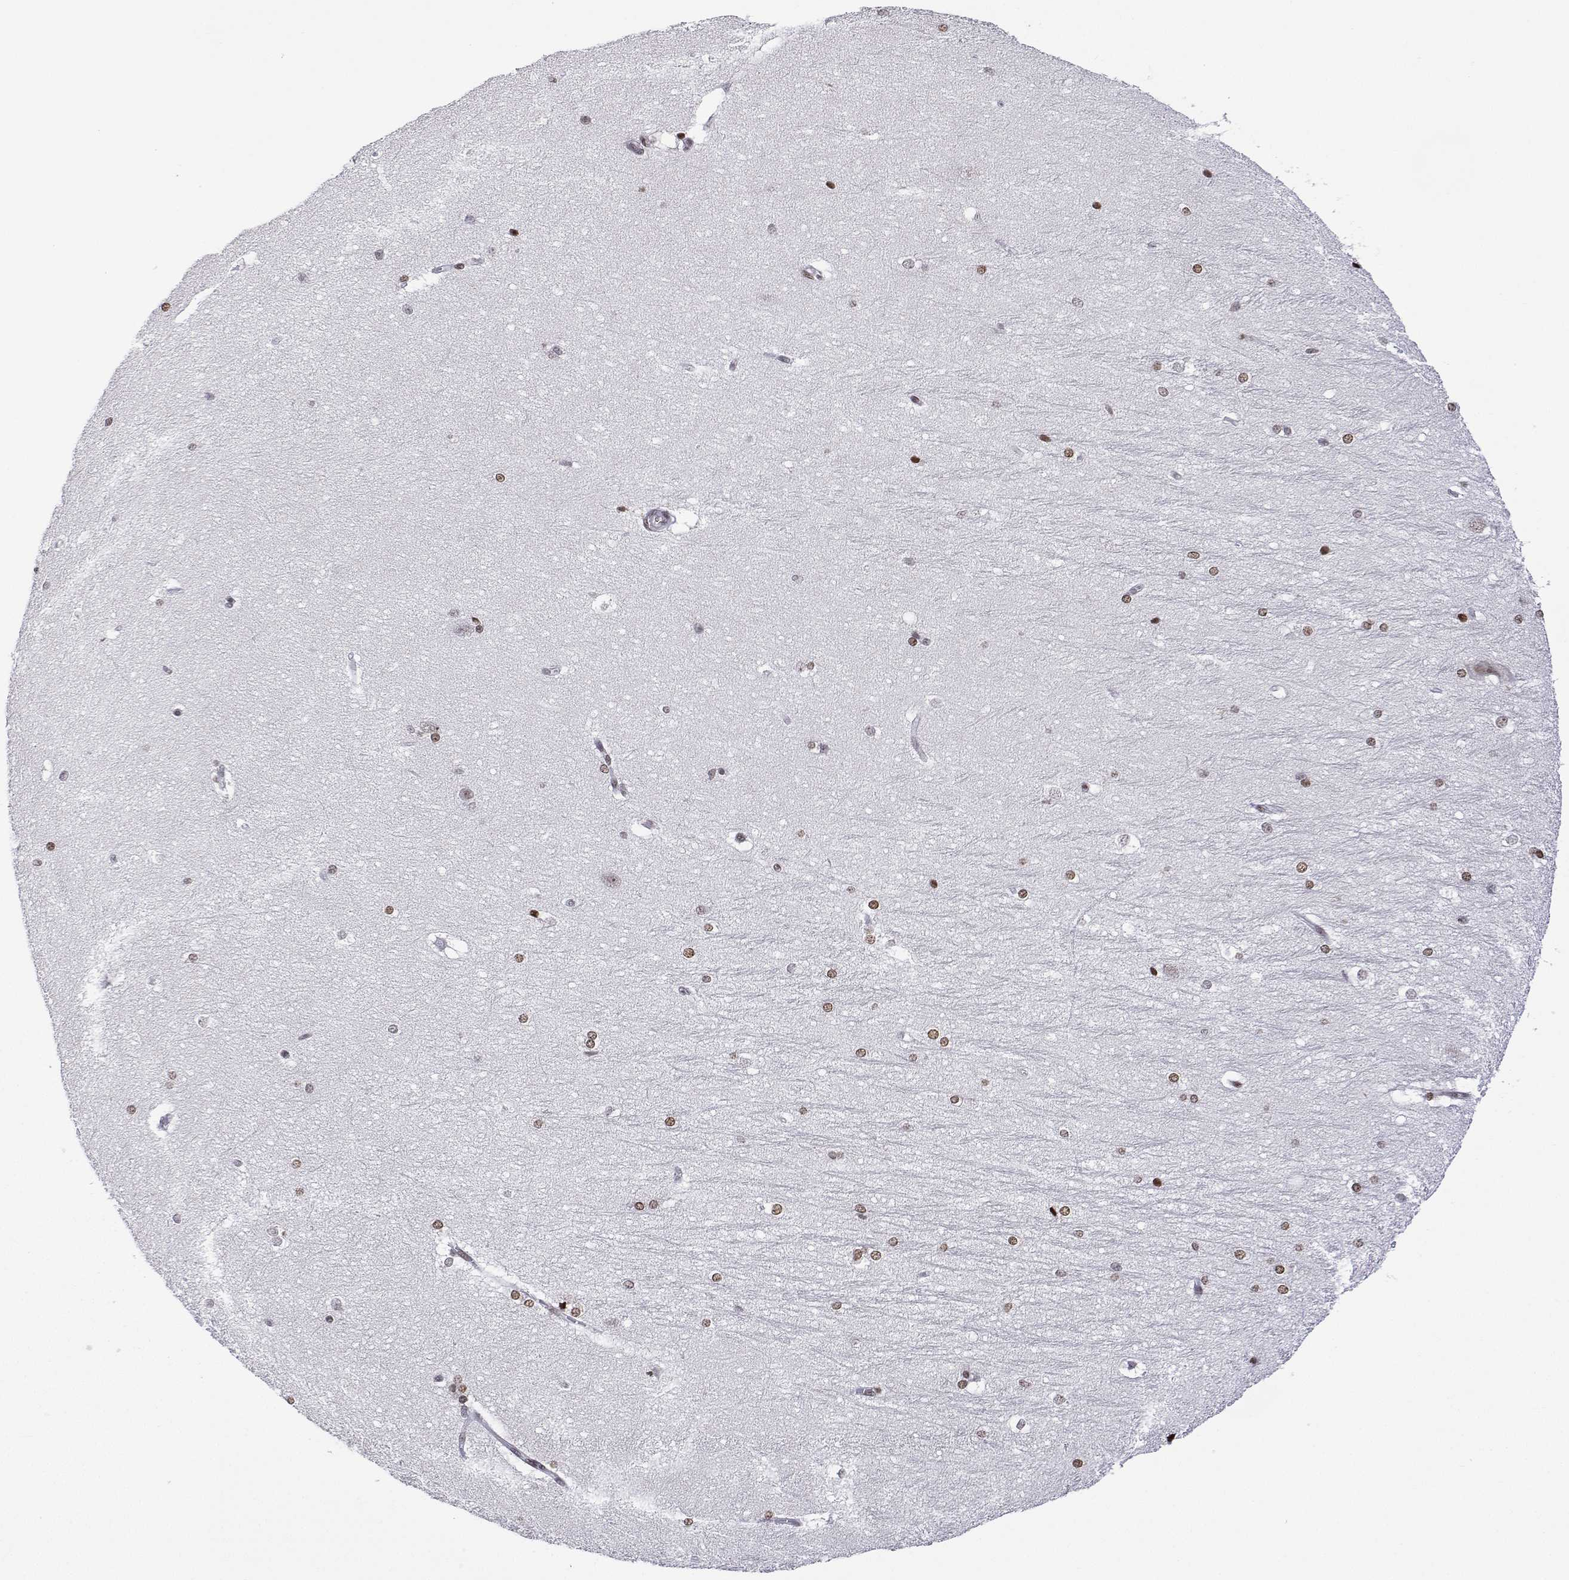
{"staining": {"intensity": "strong", "quantity": "<25%", "location": "nuclear"}, "tissue": "hippocampus", "cell_type": "Glial cells", "image_type": "normal", "snomed": [{"axis": "morphology", "description": "Normal tissue, NOS"}, {"axis": "topography", "description": "Cerebral cortex"}, {"axis": "topography", "description": "Hippocampus"}], "caption": "About <25% of glial cells in benign human hippocampus display strong nuclear protein staining as visualized by brown immunohistochemical staining.", "gene": "XPC", "patient": {"sex": "female", "age": 19}}